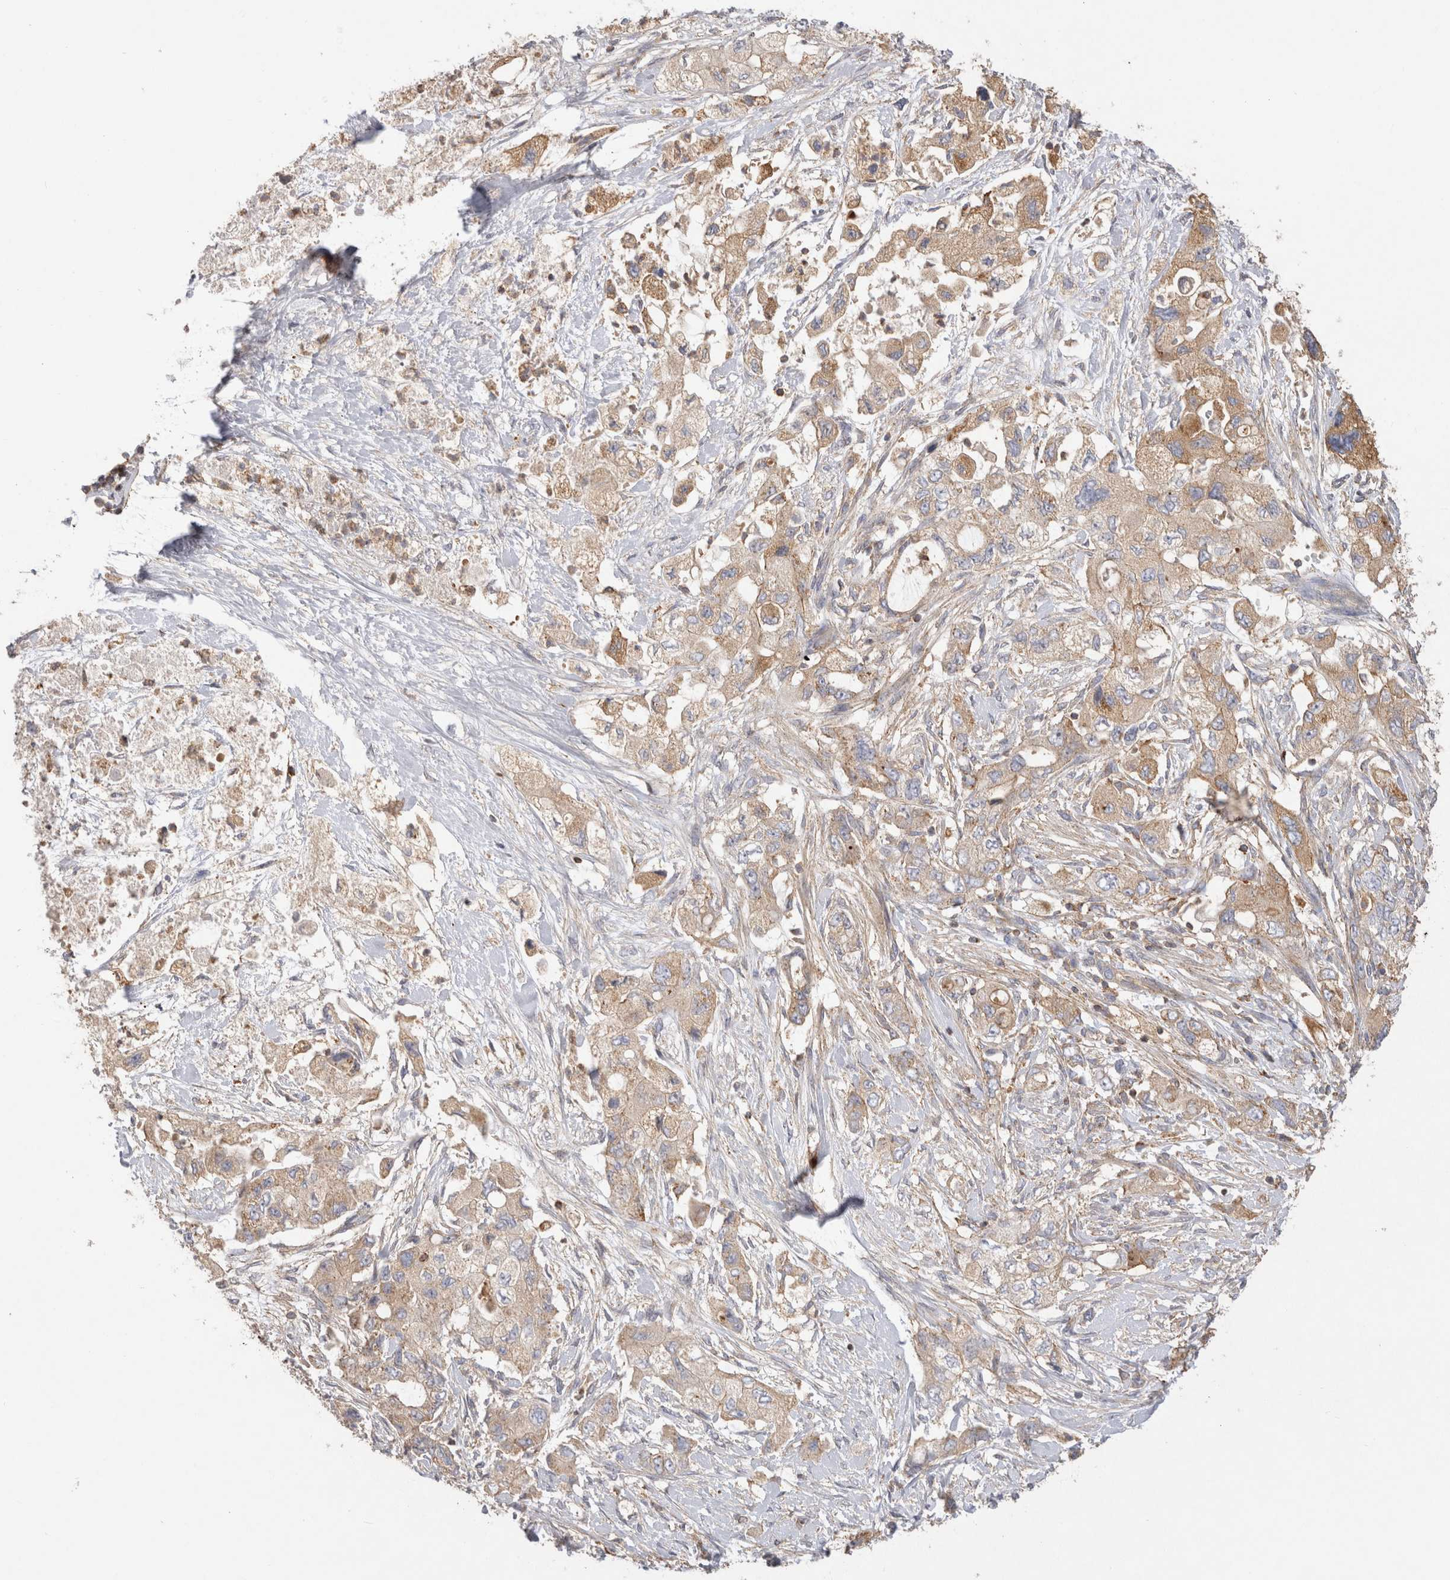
{"staining": {"intensity": "weak", "quantity": ">75%", "location": "cytoplasmic/membranous"}, "tissue": "pancreatic cancer", "cell_type": "Tumor cells", "image_type": "cancer", "snomed": [{"axis": "morphology", "description": "Adenocarcinoma, NOS"}, {"axis": "topography", "description": "Pancreas"}], "caption": "Adenocarcinoma (pancreatic) was stained to show a protein in brown. There is low levels of weak cytoplasmic/membranous expression in about >75% of tumor cells.", "gene": "CHMP6", "patient": {"sex": "female", "age": 73}}